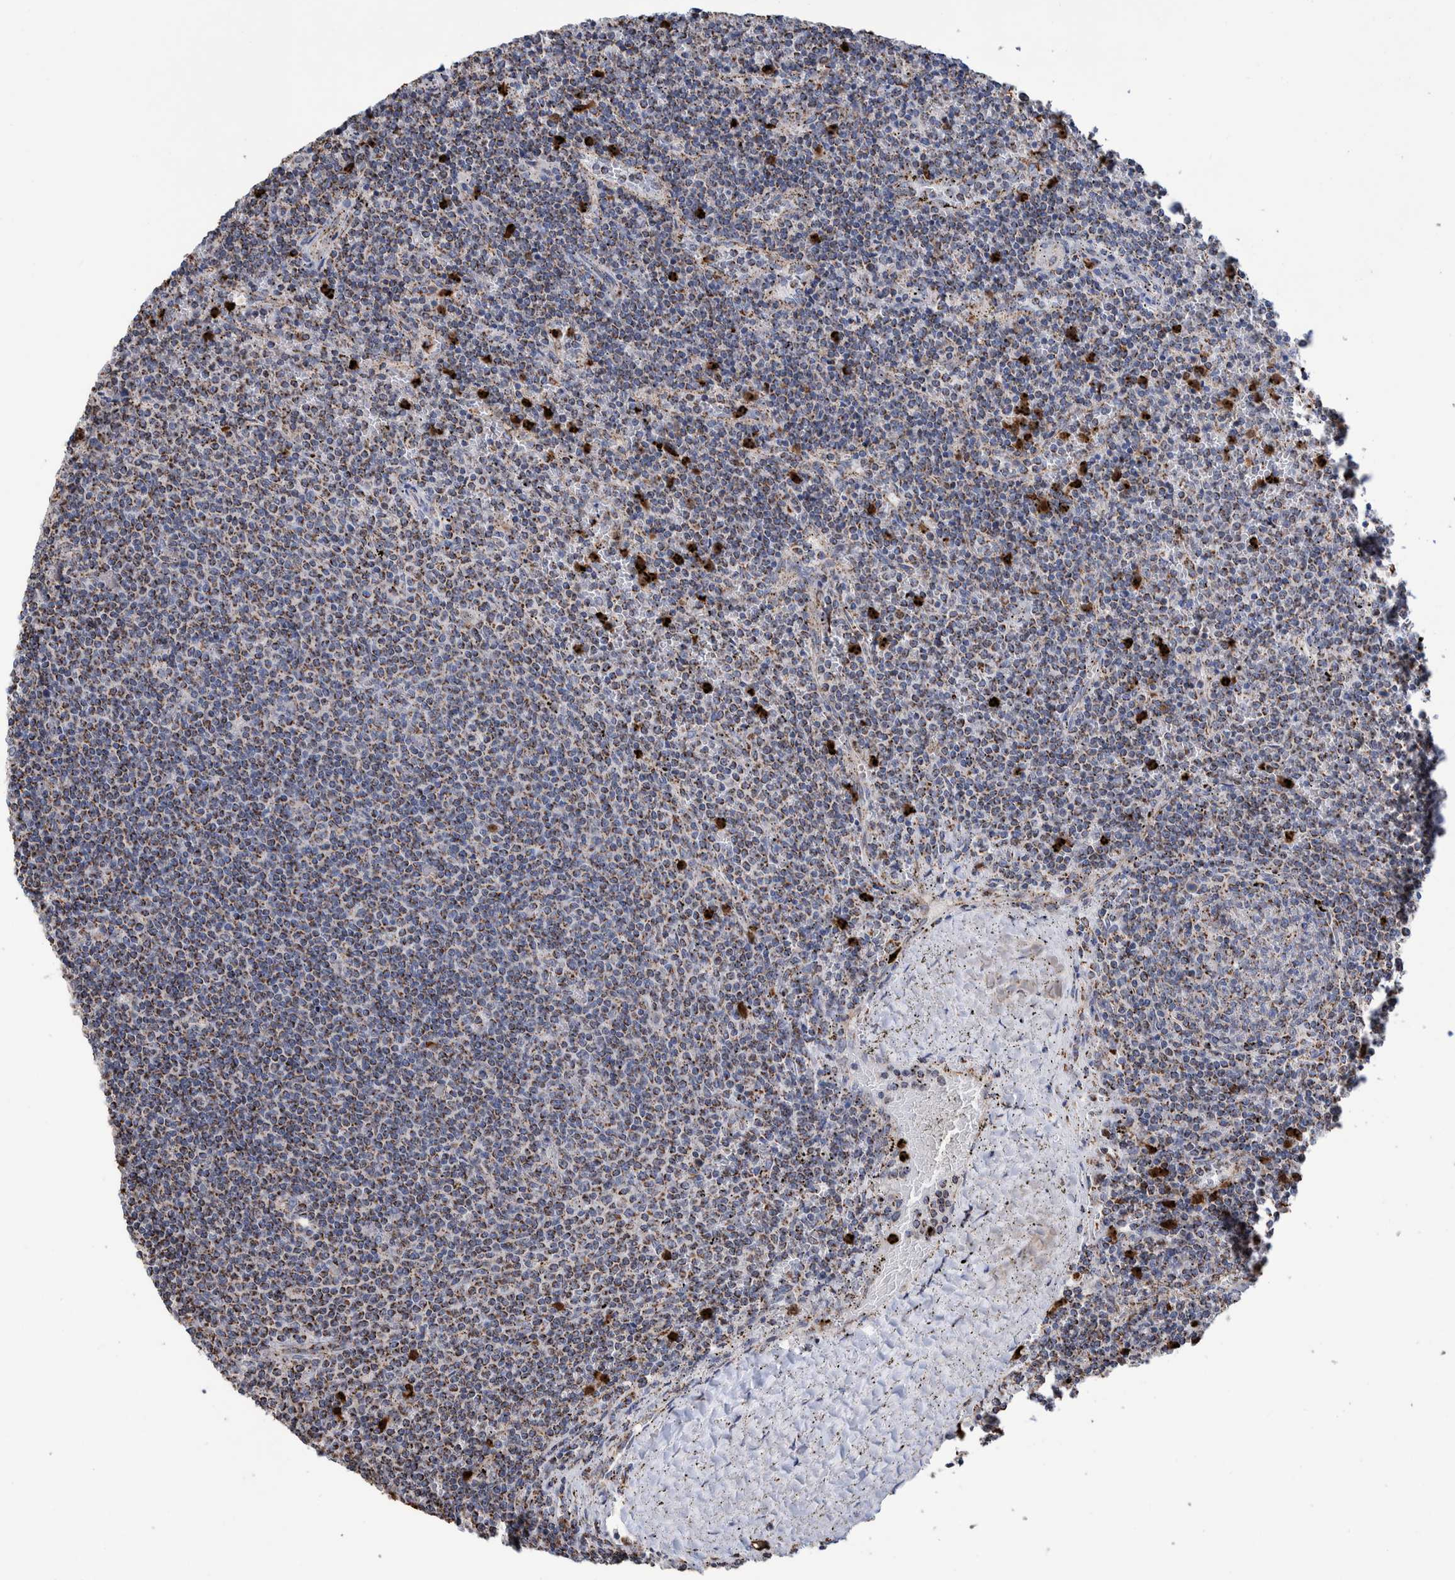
{"staining": {"intensity": "moderate", "quantity": ">75%", "location": "cytoplasmic/membranous"}, "tissue": "lymphoma", "cell_type": "Tumor cells", "image_type": "cancer", "snomed": [{"axis": "morphology", "description": "Malignant lymphoma, non-Hodgkin's type, Low grade"}, {"axis": "topography", "description": "Spleen"}], "caption": "Protein expression analysis of malignant lymphoma, non-Hodgkin's type (low-grade) demonstrates moderate cytoplasmic/membranous expression in approximately >75% of tumor cells. The protein of interest is stained brown, and the nuclei are stained in blue (DAB (3,3'-diaminobenzidine) IHC with brightfield microscopy, high magnification).", "gene": "DECR1", "patient": {"sex": "female", "age": 50}}